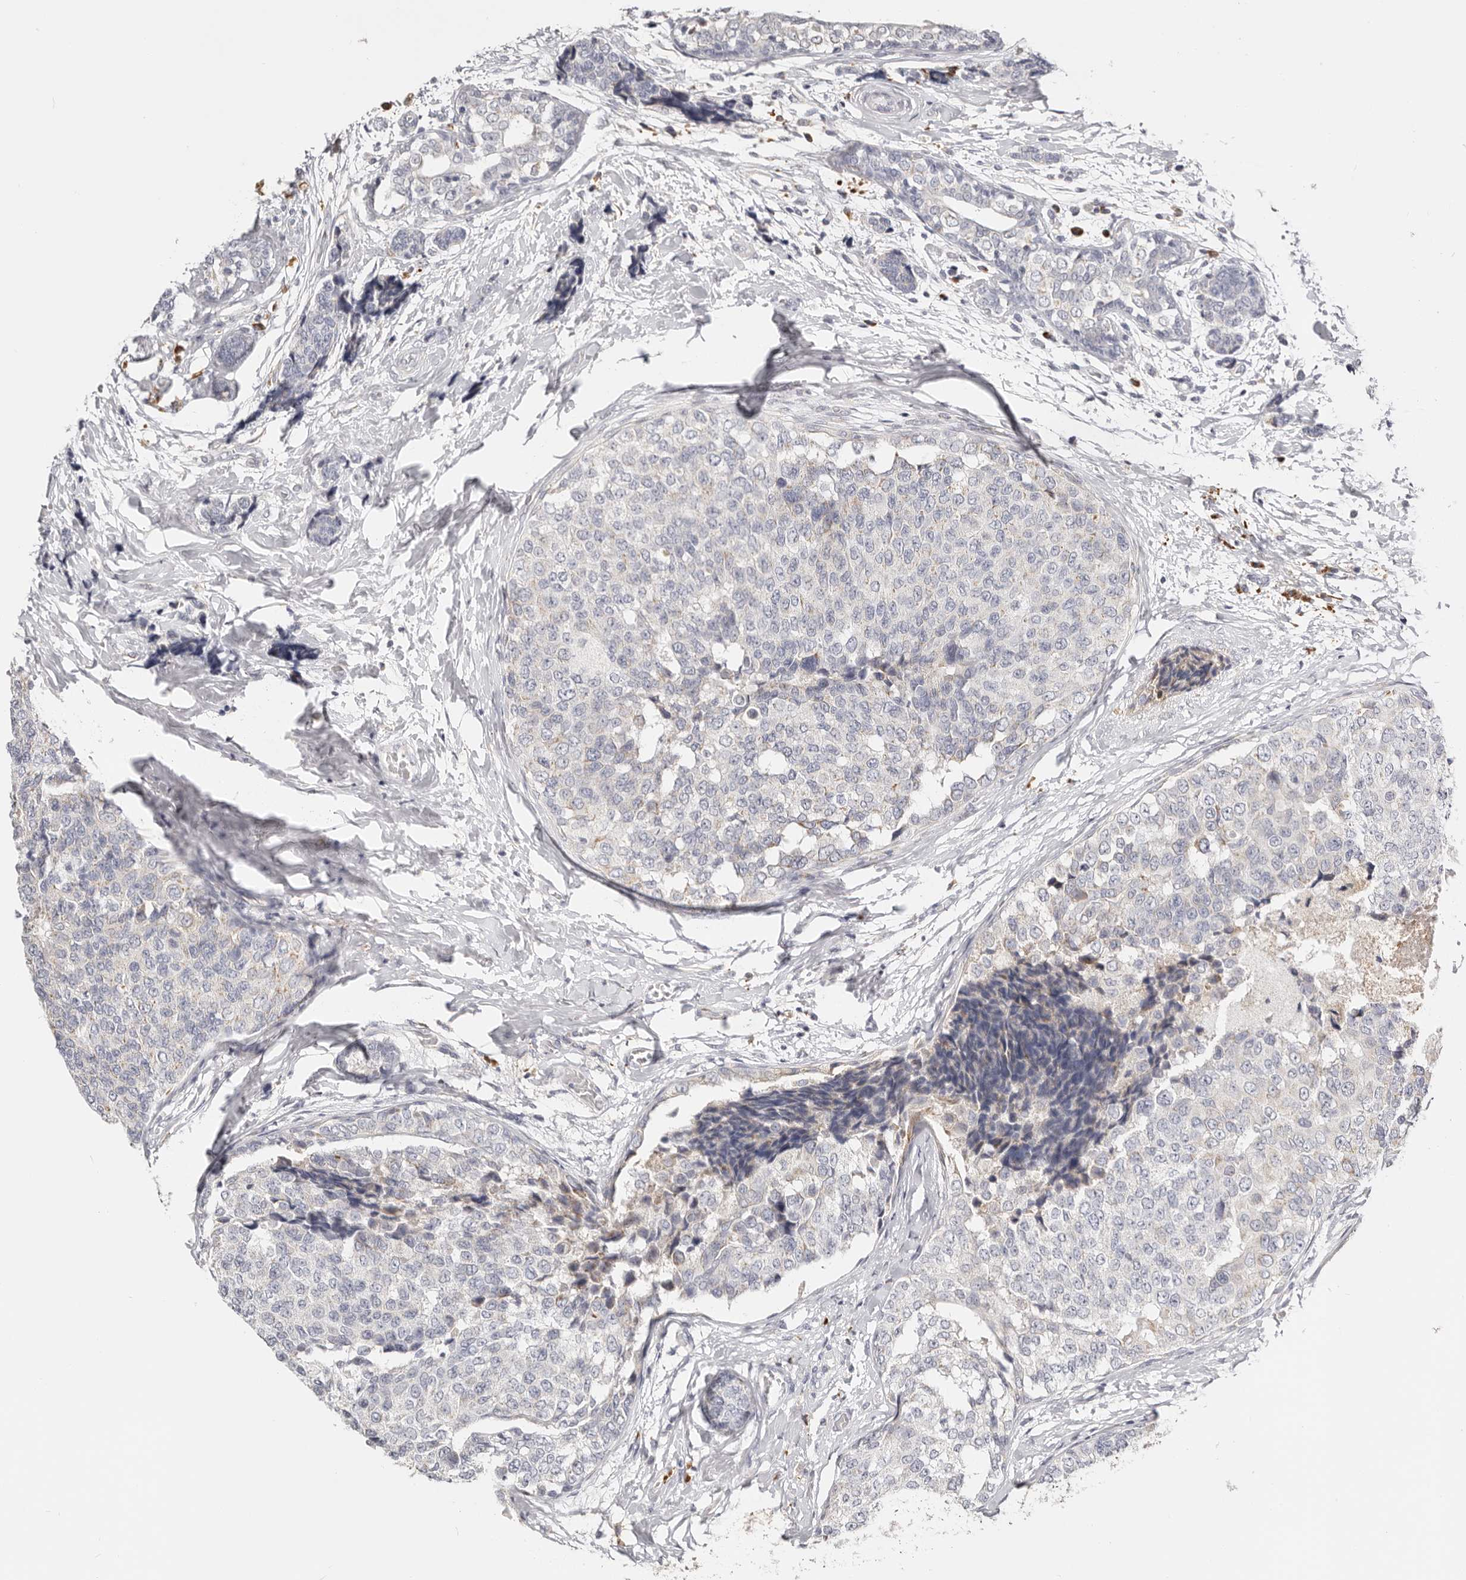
{"staining": {"intensity": "negative", "quantity": "none", "location": "none"}, "tissue": "breast cancer", "cell_type": "Tumor cells", "image_type": "cancer", "snomed": [{"axis": "morphology", "description": "Normal tissue, NOS"}, {"axis": "morphology", "description": "Duct carcinoma"}, {"axis": "topography", "description": "Breast"}], "caption": "An image of breast intraductal carcinoma stained for a protein exhibits no brown staining in tumor cells. (DAB immunohistochemistry (IHC), high magnification).", "gene": "IL32", "patient": {"sex": "female", "age": 43}}